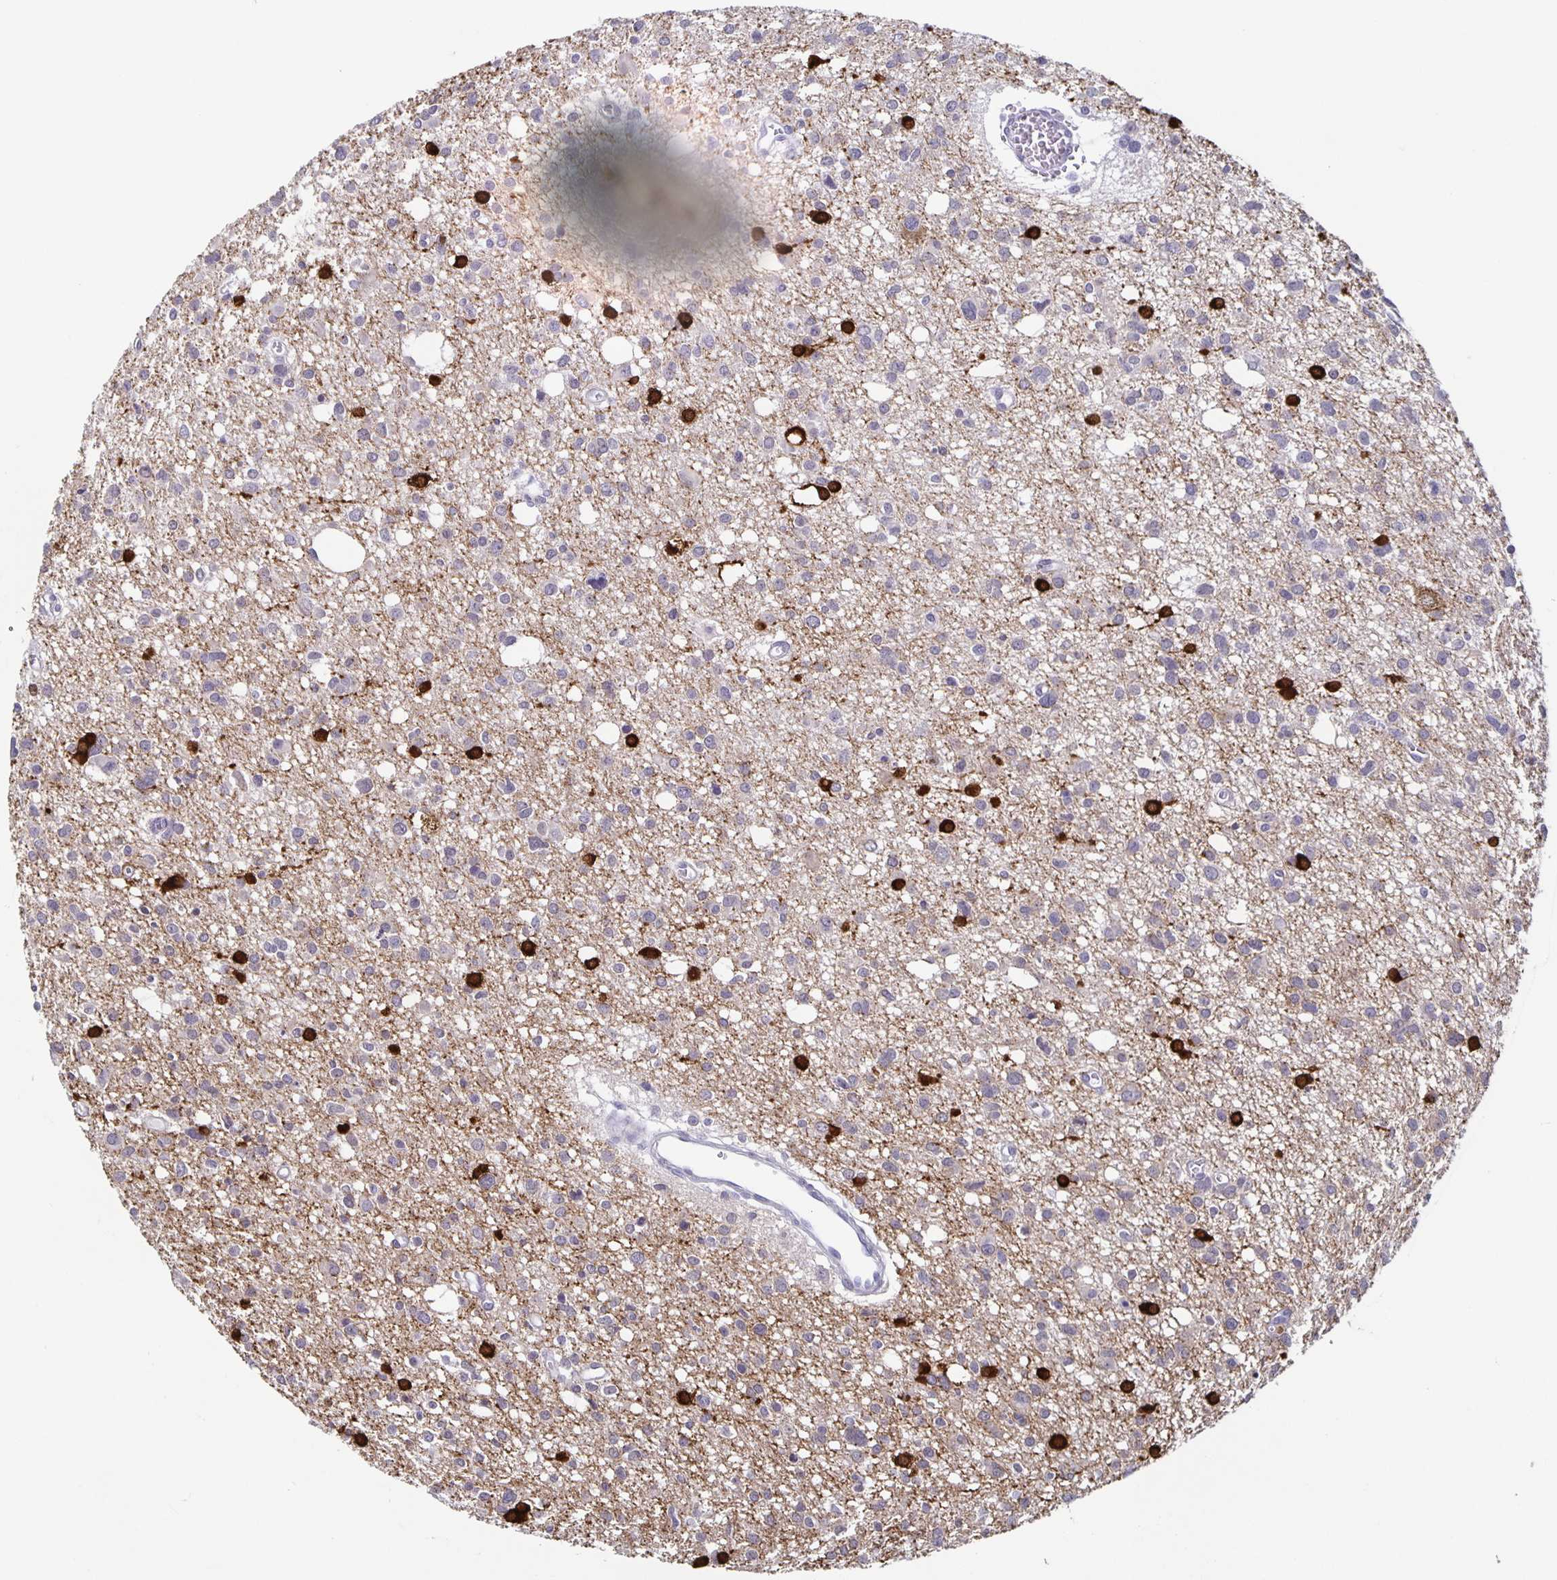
{"staining": {"intensity": "negative", "quantity": "none", "location": "none"}, "tissue": "glioma", "cell_type": "Tumor cells", "image_type": "cancer", "snomed": [{"axis": "morphology", "description": "Glioma, malignant, High grade"}, {"axis": "topography", "description": "Brain"}], "caption": "An immunohistochemistry (IHC) micrograph of high-grade glioma (malignant) is shown. There is no staining in tumor cells of high-grade glioma (malignant).", "gene": "TPPP", "patient": {"sex": "male", "age": 23}}